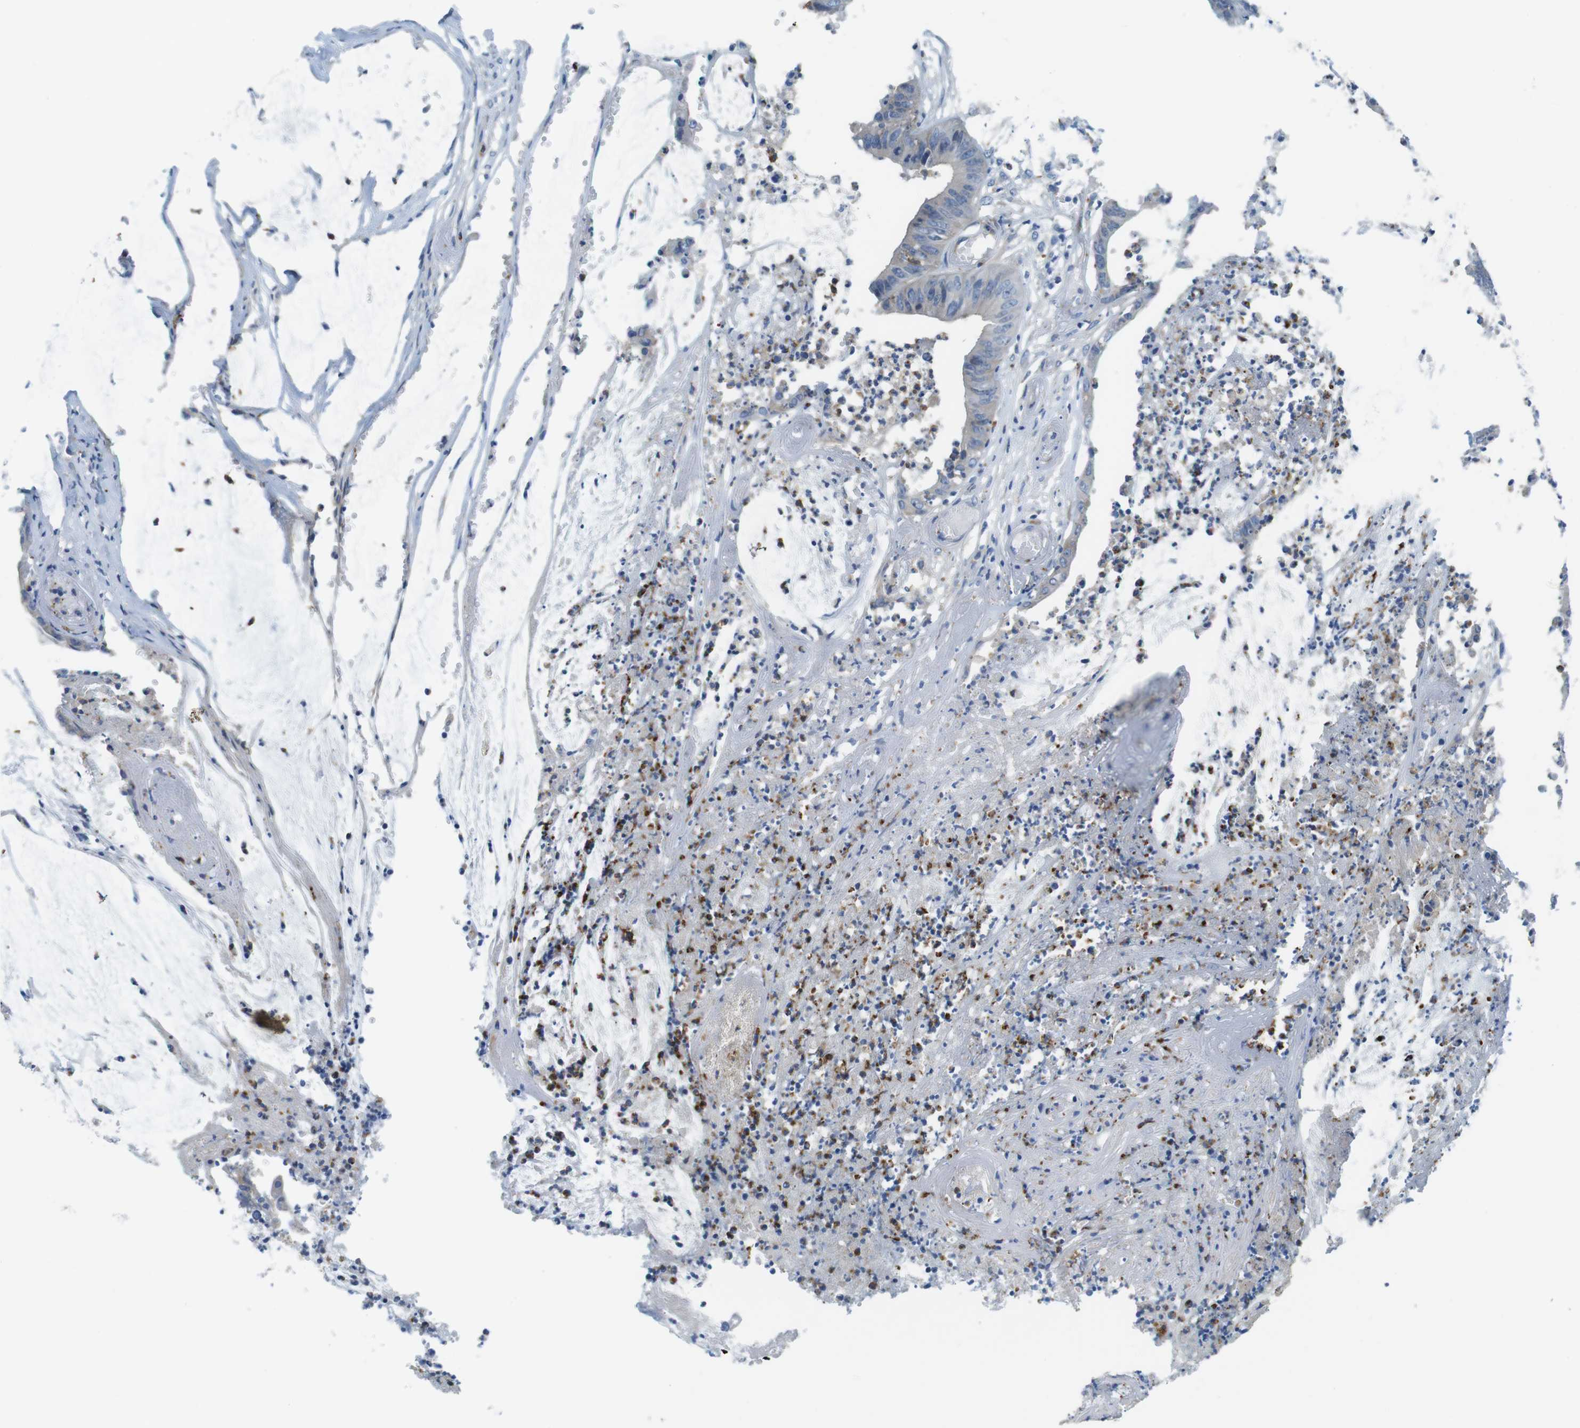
{"staining": {"intensity": "weak", "quantity": "25%-75%", "location": "cytoplasmic/membranous"}, "tissue": "colorectal cancer", "cell_type": "Tumor cells", "image_type": "cancer", "snomed": [{"axis": "morphology", "description": "Adenocarcinoma, NOS"}, {"axis": "topography", "description": "Rectum"}], "caption": "A brown stain labels weak cytoplasmic/membranous positivity of a protein in adenocarcinoma (colorectal) tumor cells.", "gene": "EMP2", "patient": {"sex": "female", "age": 66}}